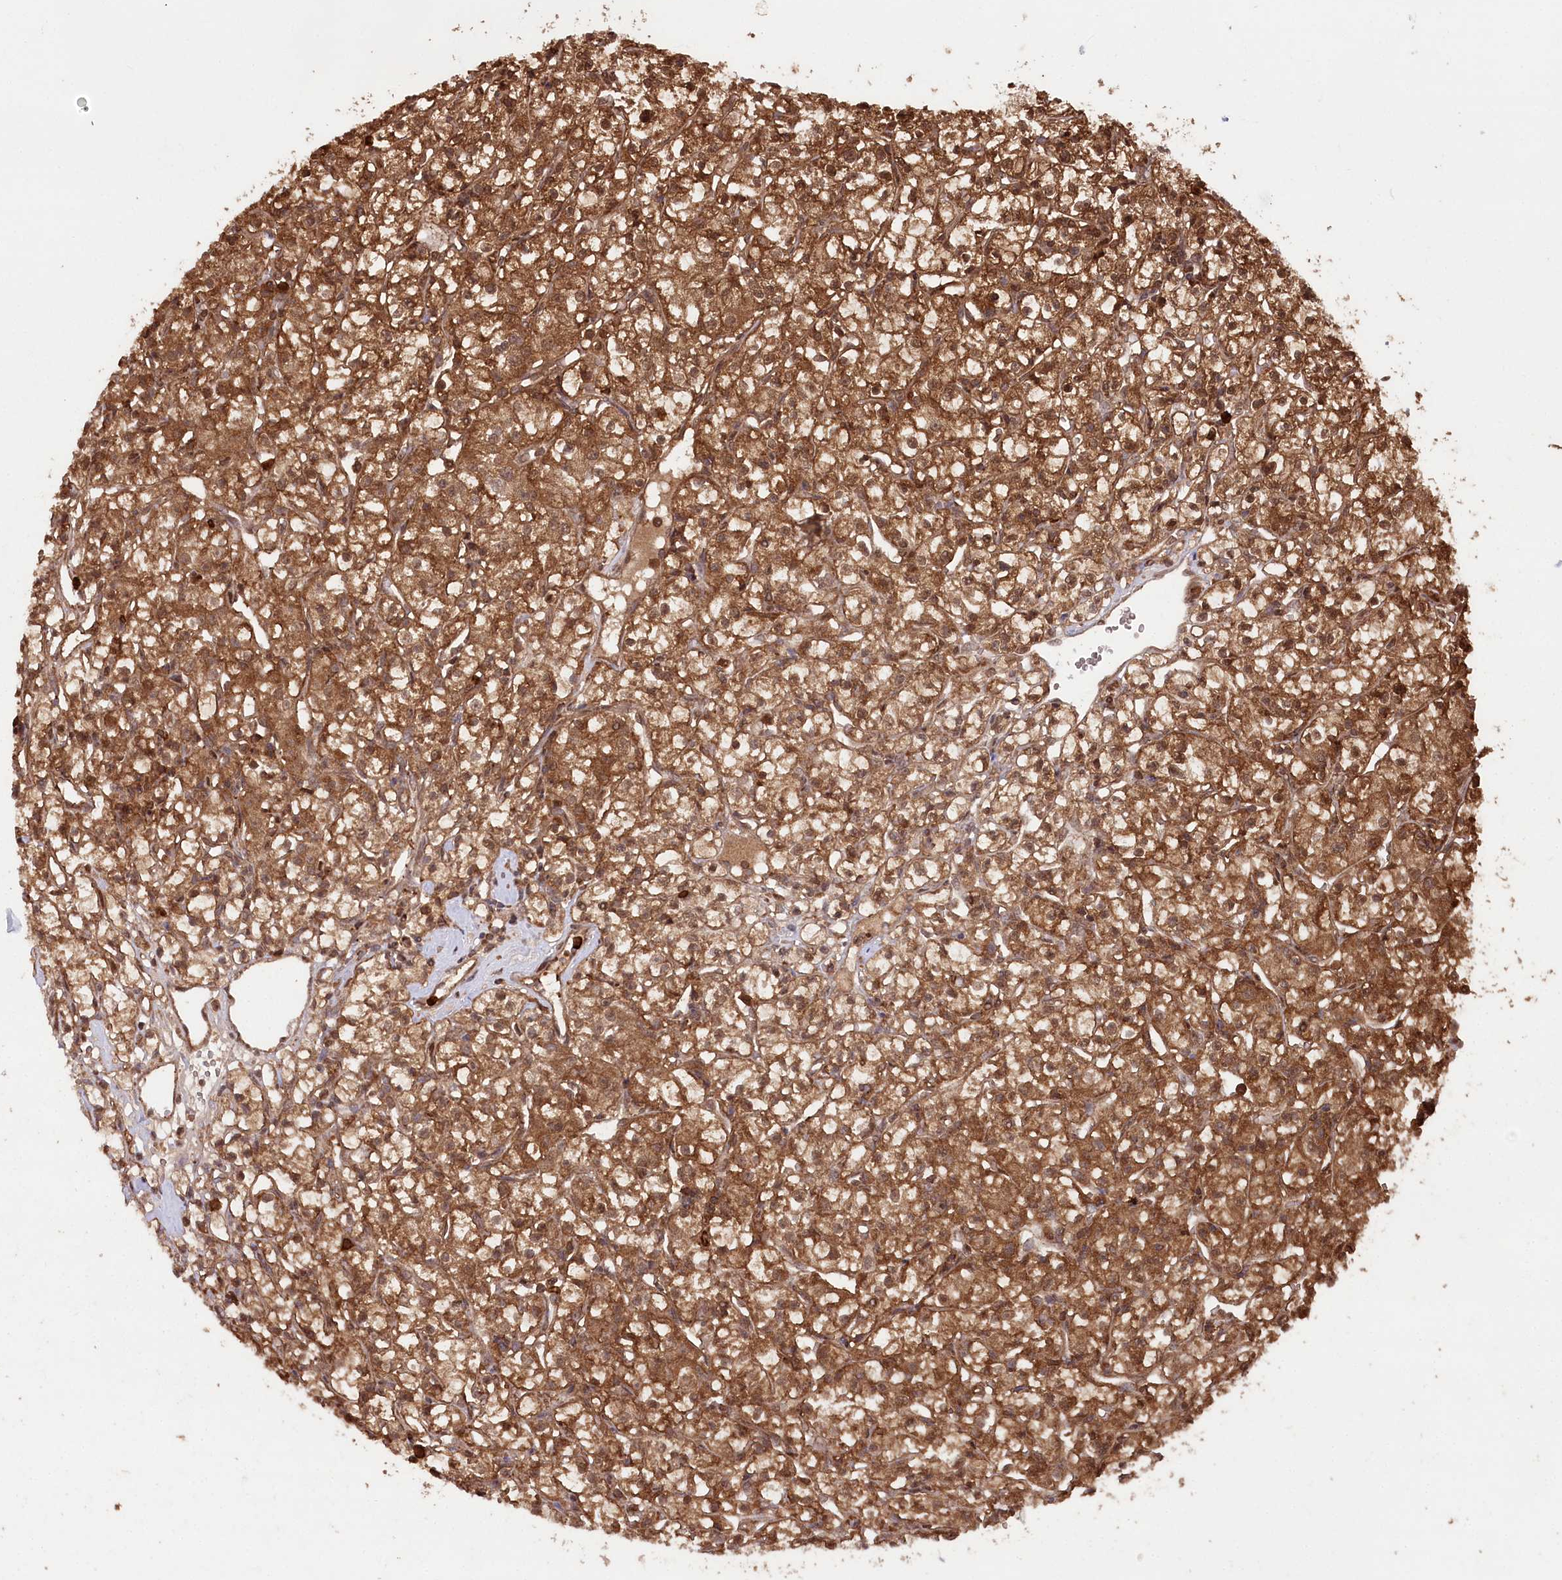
{"staining": {"intensity": "moderate", "quantity": ">75%", "location": "cytoplasmic/membranous"}, "tissue": "renal cancer", "cell_type": "Tumor cells", "image_type": "cancer", "snomed": [{"axis": "morphology", "description": "Adenocarcinoma, NOS"}, {"axis": "topography", "description": "Kidney"}], "caption": "Immunohistochemistry (IHC) of renal cancer demonstrates medium levels of moderate cytoplasmic/membranous staining in approximately >75% of tumor cells.", "gene": "LSG1", "patient": {"sex": "female", "age": 59}}